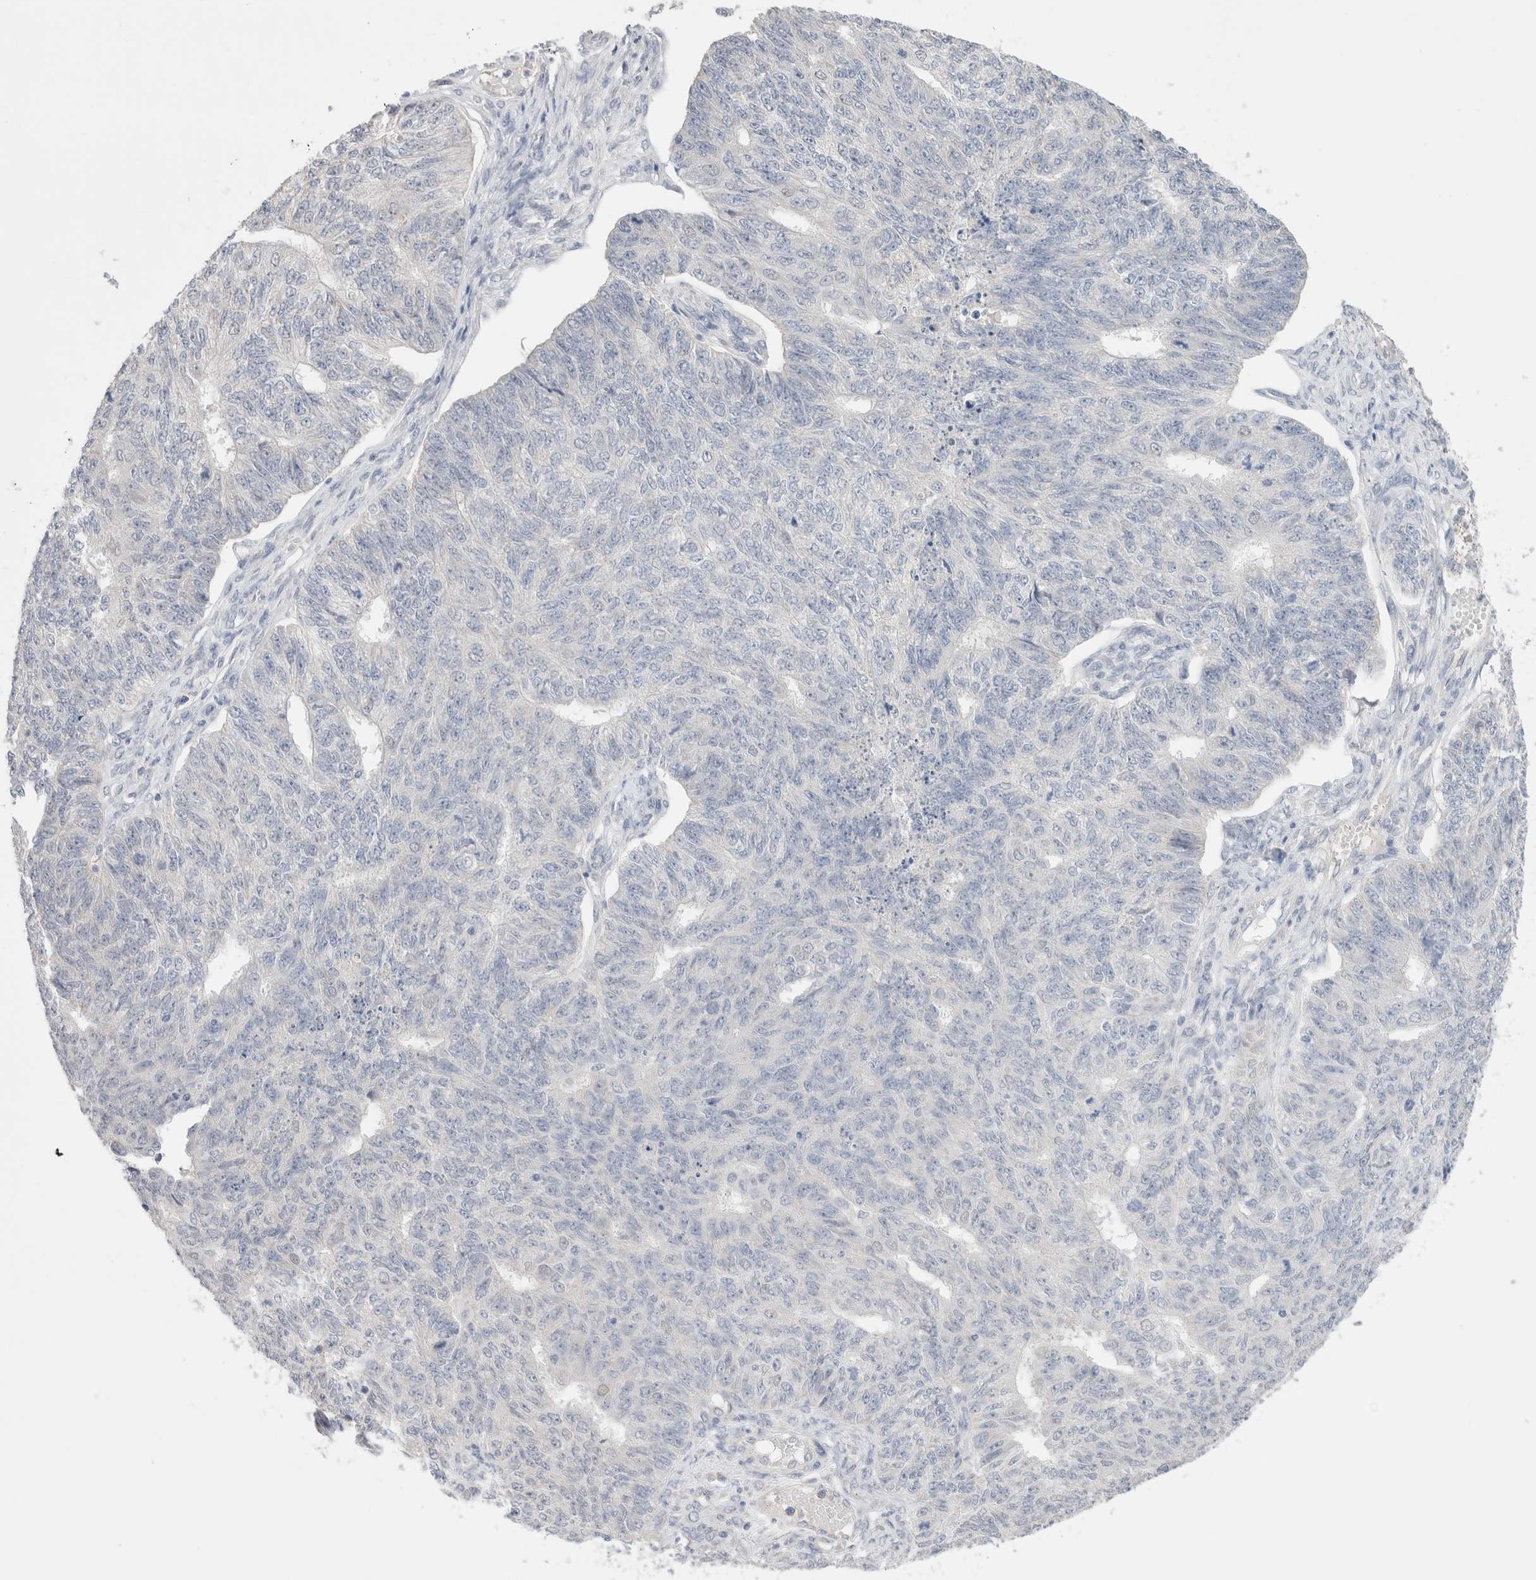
{"staining": {"intensity": "negative", "quantity": "none", "location": "none"}, "tissue": "endometrial cancer", "cell_type": "Tumor cells", "image_type": "cancer", "snomed": [{"axis": "morphology", "description": "Adenocarcinoma, NOS"}, {"axis": "topography", "description": "Endometrium"}], "caption": "A photomicrograph of endometrial cancer stained for a protein exhibits no brown staining in tumor cells.", "gene": "SPATA20", "patient": {"sex": "female", "age": 32}}